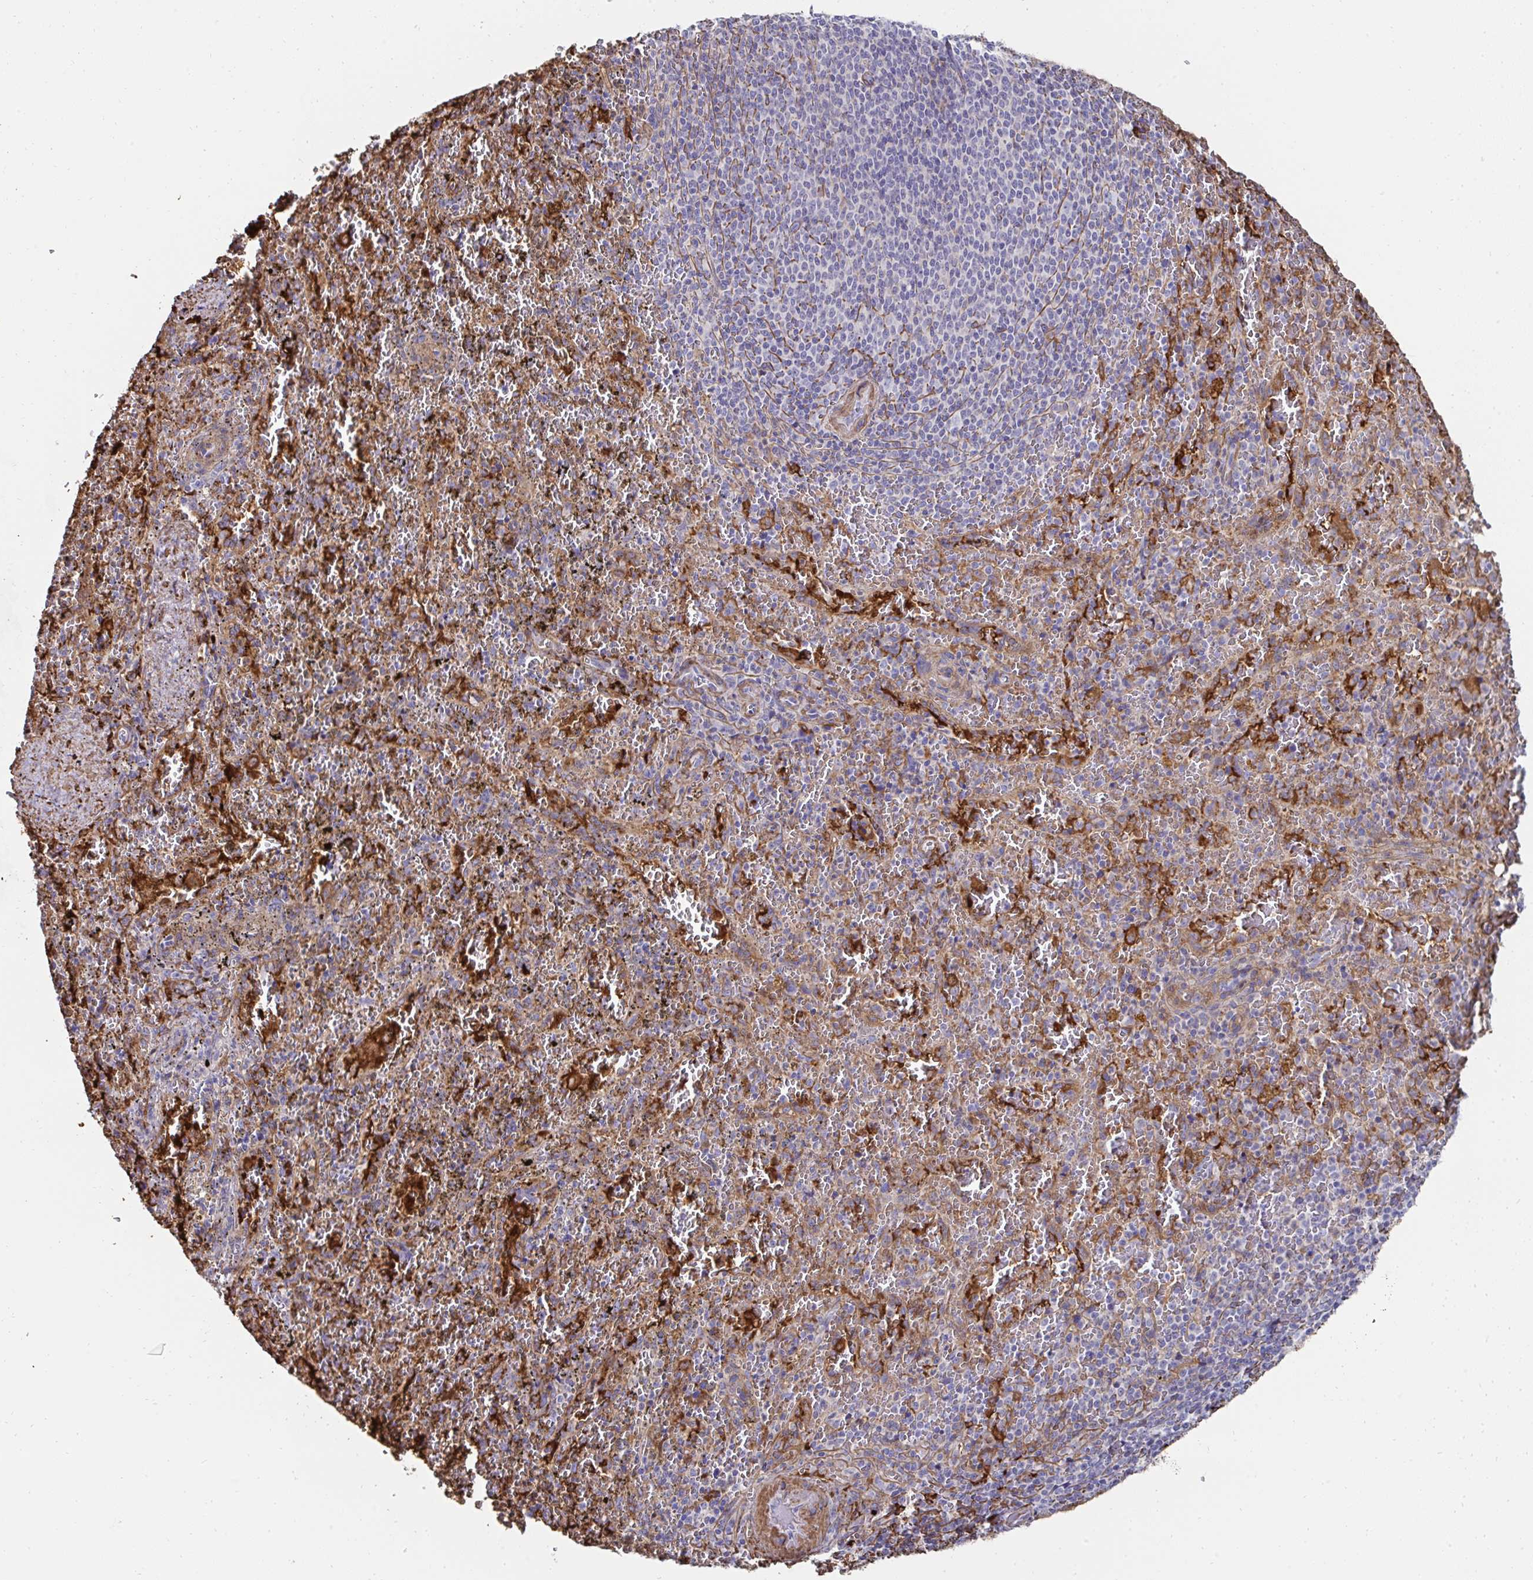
{"staining": {"intensity": "moderate", "quantity": "<25%", "location": "cytoplasmic/membranous"}, "tissue": "spleen", "cell_type": "Cells in red pulp", "image_type": "normal", "snomed": [{"axis": "morphology", "description": "Normal tissue, NOS"}, {"axis": "topography", "description": "Spleen"}], "caption": "About <25% of cells in red pulp in benign spleen exhibit moderate cytoplasmic/membranous protein expression as visualized by brown immunohistochemical staining.", "gene": "FBXL13", "patient": {"sex": "female", "age": 50}}